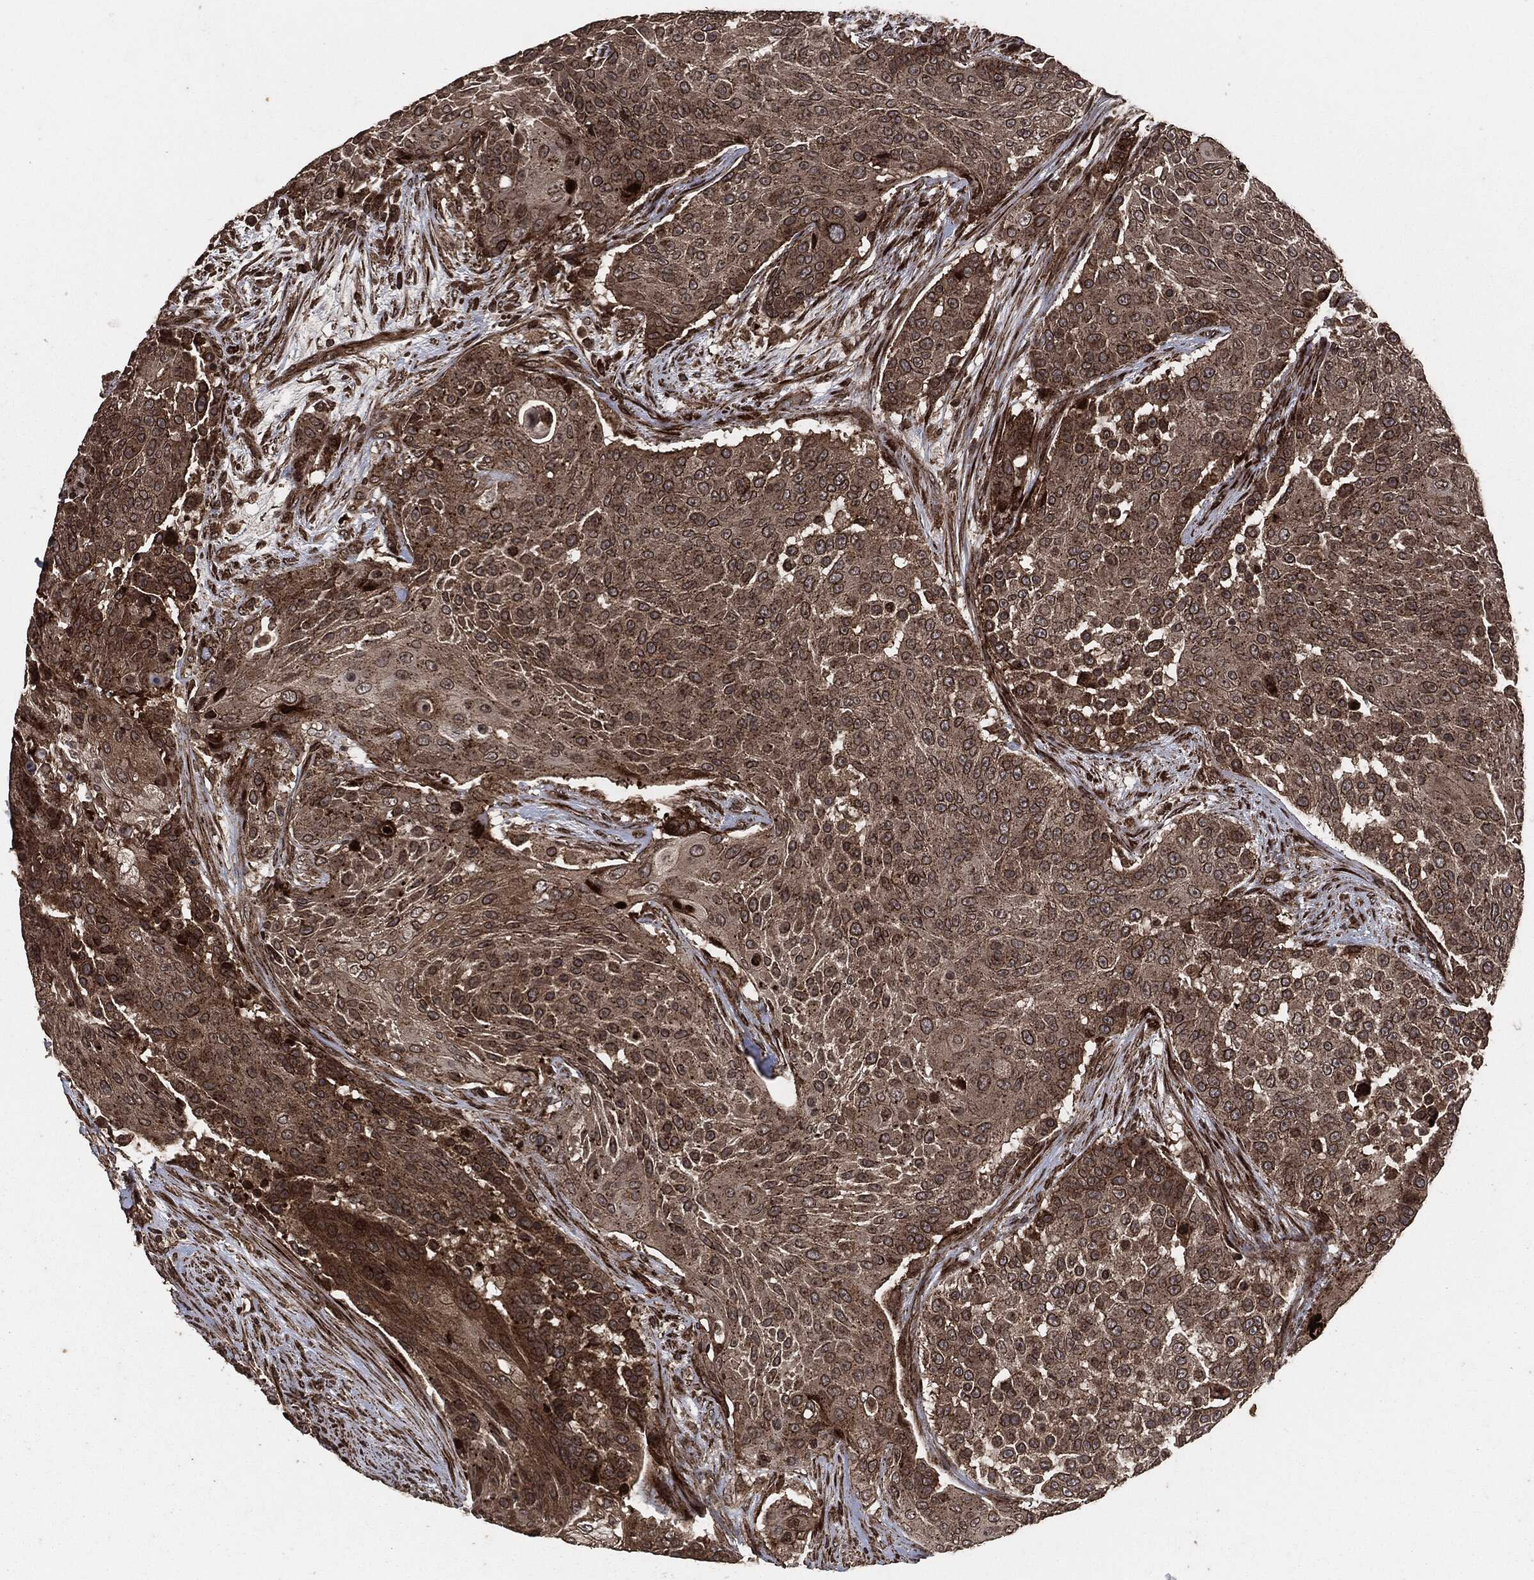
{"staining": {"intensity": "moderate", "quantity": ">75%", "location": "cytoplasmic/membranous"}, "tissue": "urothelial cancer", "cell_type": "Tumor cells", "image_type": "cancer", "snomed": [{"axis": "morphology", "description": "Urothelial carcinoma, High grade"}, {"axis": "topography", "description": "Urinary bladder"}], "caption": "IHC micrograph of neoplastic tissue: urothelial cancer stained using immunohistochemistry (IHC) shows medium levels of moderate protein expression localized specifically in the cytoplasmic/membranous of tumor cells, appearing as a cytoplasmic/membranous brown color.", "gene": "IFIT1", "patient": {"sex": "female", "age": 63}}